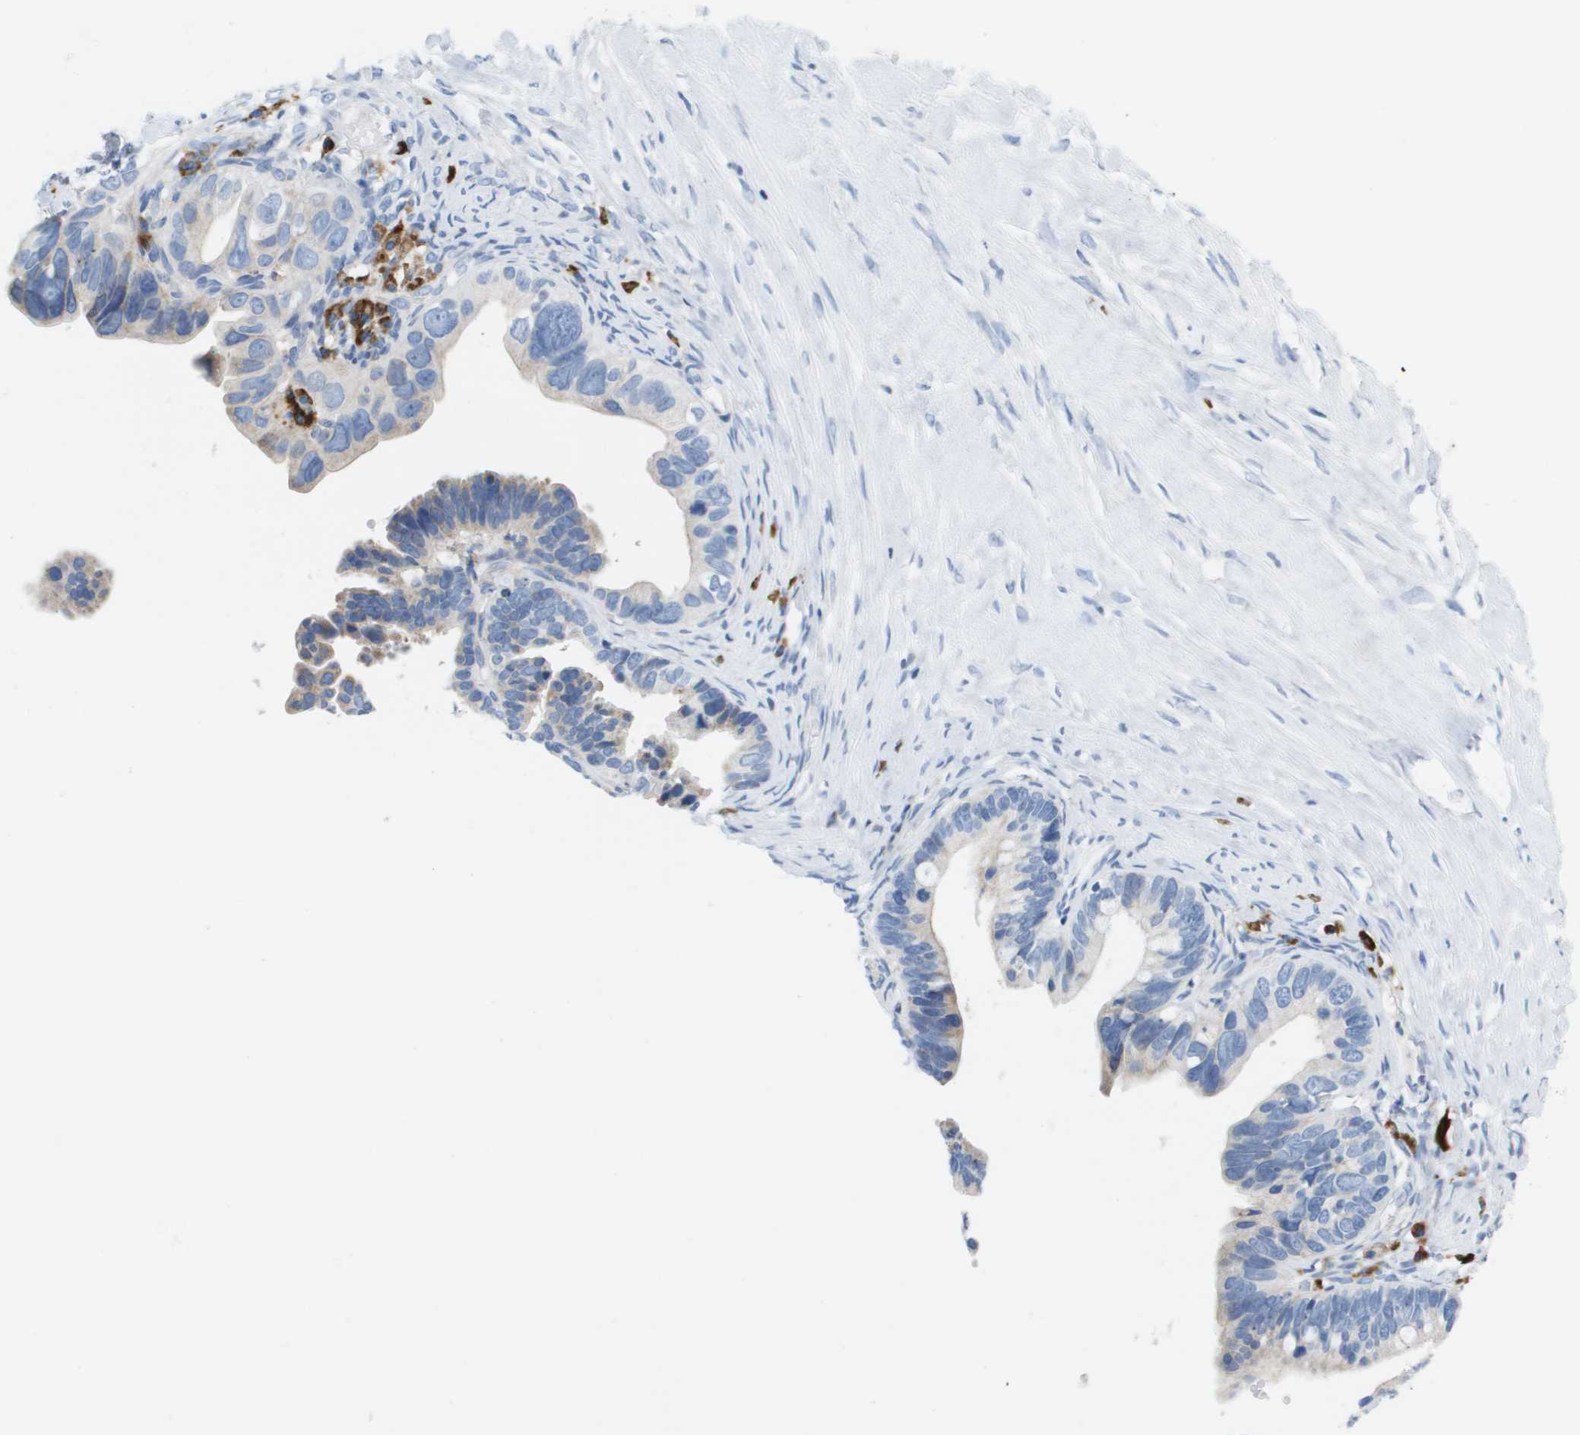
{"staining": {"intensity": "negative", "quantity": "none", "location": "none"}, "tissue": "ovarian cancer", "cell_type": "Tumor cells", "image_type": "cancer", "snomed": [{"axis": "morphology", "description": "Cystadenocarcinoma, serous, NOS"}, {"axis": "topography", "description": "Ovary"}], "caption": "Immunohistochemistry (IHC) micrograph of human ovarian serous cystadenocarcinoma stained for a protein (brown), which displays no expression in tumor cells.", "gene": "CD3G", "patient": {"sex": "female", "age": 56}}